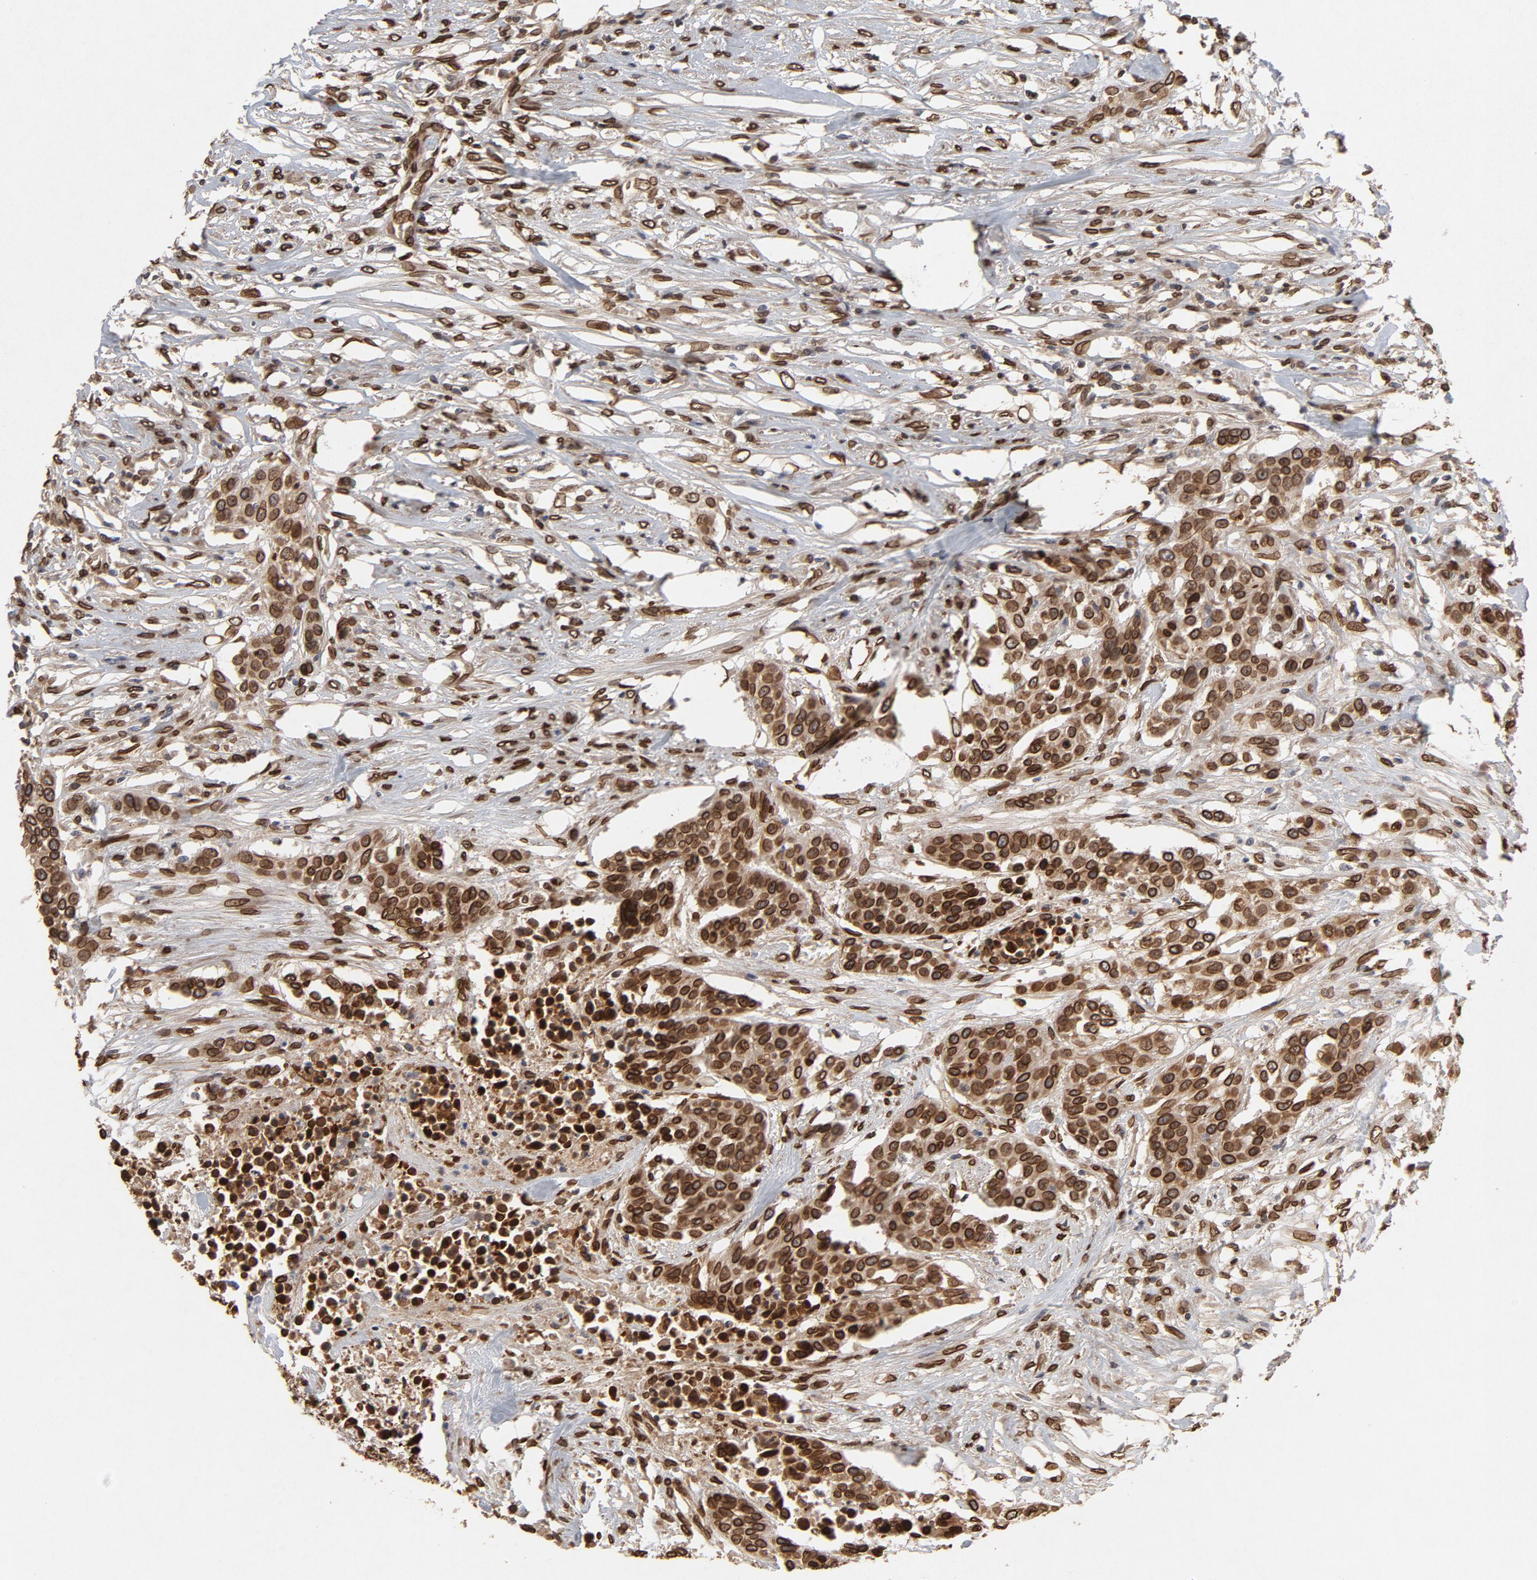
{"staining": {"intensity": "strong", "quantity": ">75%", "location": "cytoplasmic/membranous,nuclear"}, "tissue": "urothelial cancer", "cell_type": "Tumor cells", "image_type": "cancer", "snomed": [{"axis": "morphology", "description": "Urothelial carcinoma, High grade"}, {"axis": "topography", "description": "Urinary bladder"}], "caption": "Brown immunohistochemical staining in human urothelial carcinoma (high-grade) shows strong cytoplasmic/membranous and nuclear positivity in about >75% of tumor cells.", "gene": "LMNA", "patient": {"sex": "male", "age": 74}}